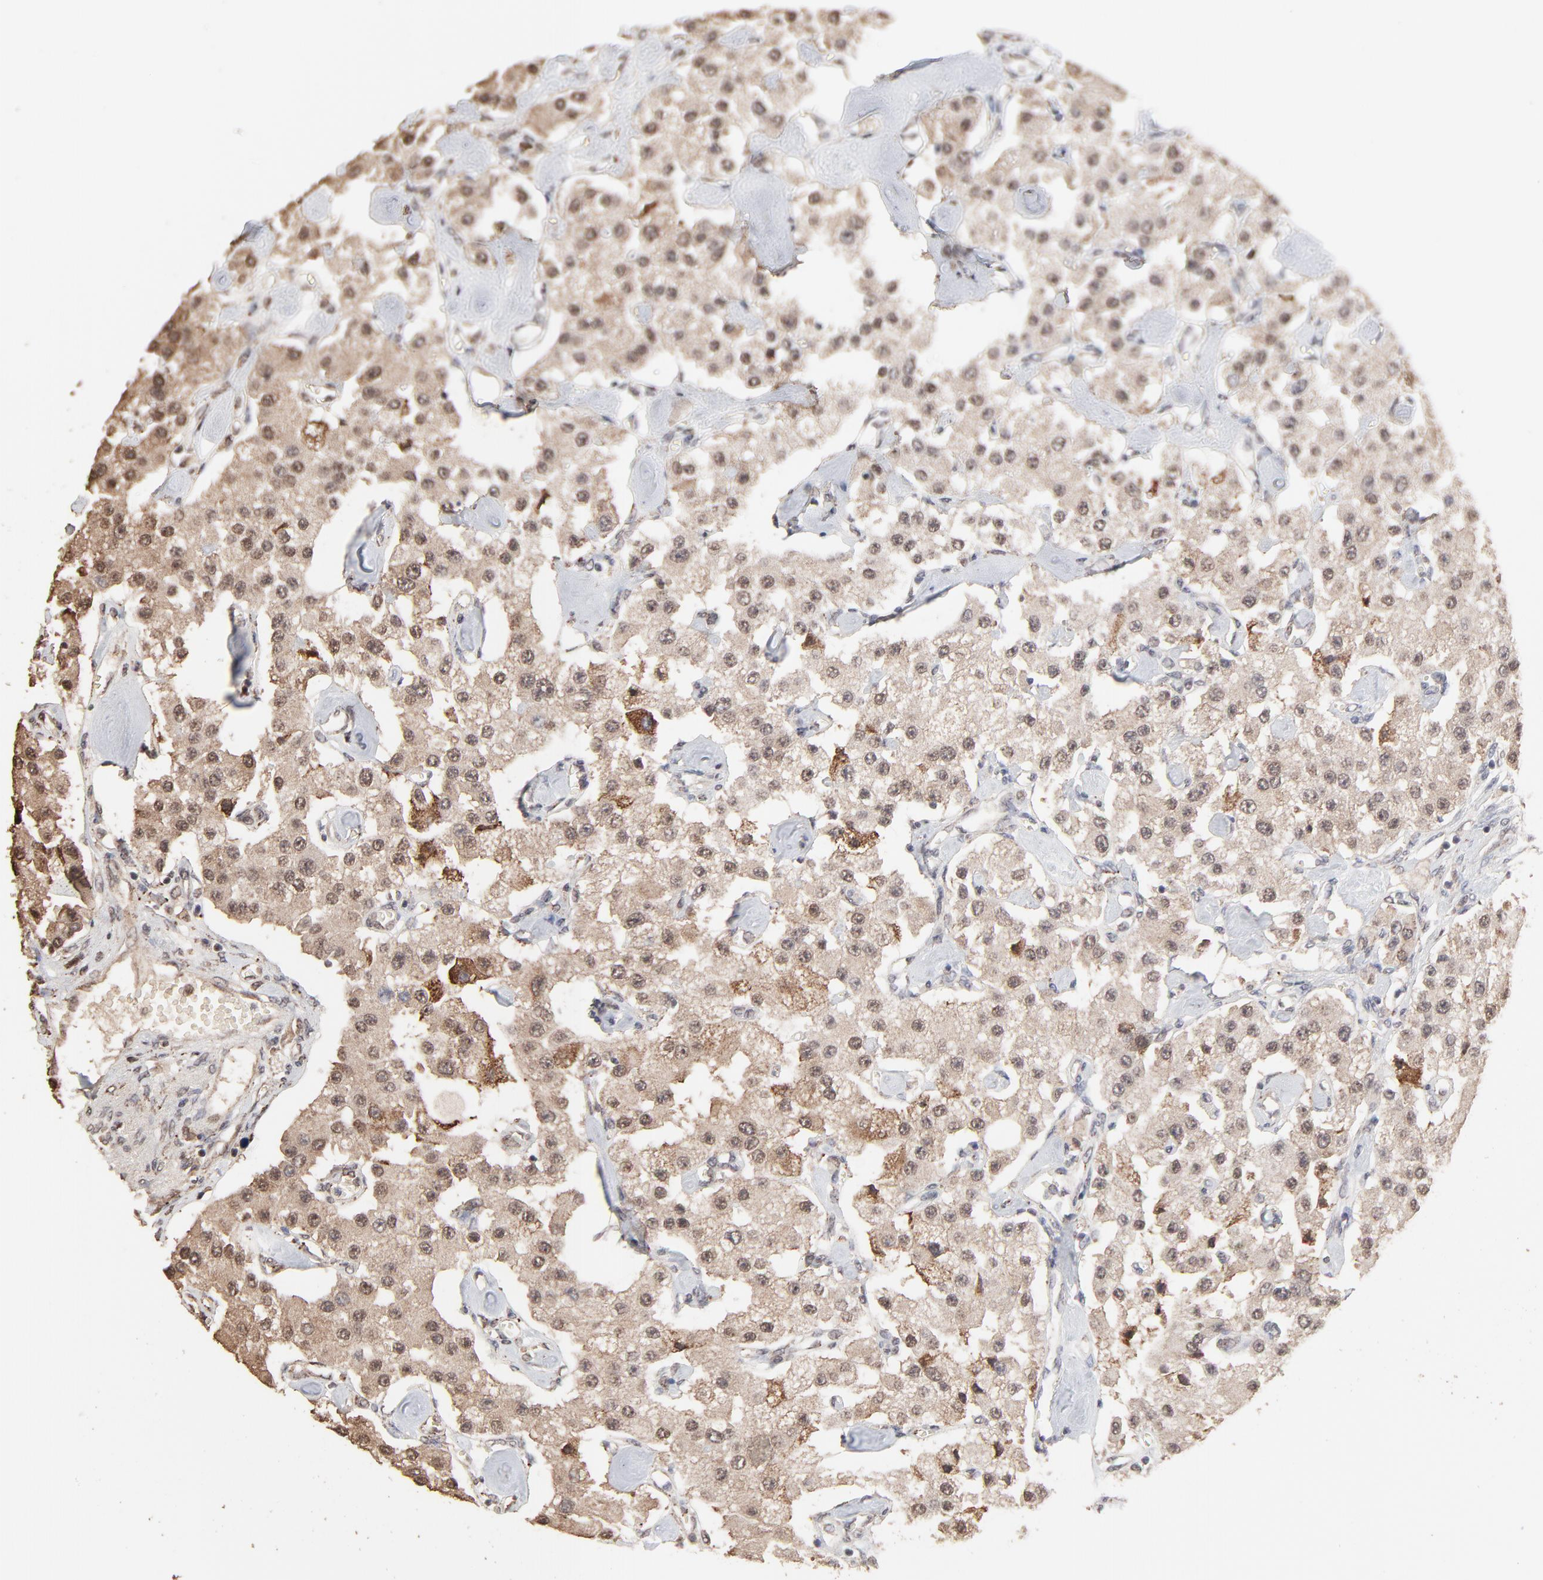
{"staining": {"intensity": "weak", "quantity": "25%-75%", "location": "cytoplasmic/membranous,nuclear"}, "tissue": "carcinoid", "cell_type": "Tumor cells", "image_type": "cancer", "snomed": [{"axis": "morphology", "description": "Carcinoid, malignant, NOS"}, {"axis": "topography", "description": "Pancreas"}], "caption": "Human carcinoid stained with a brown dye reveals weak cytoplasmic/membranous and nuclear positive staining in about 25%-75% of tumor cells.", "gene": "CHM", "patient": {"sex": "male", "age": 41}}